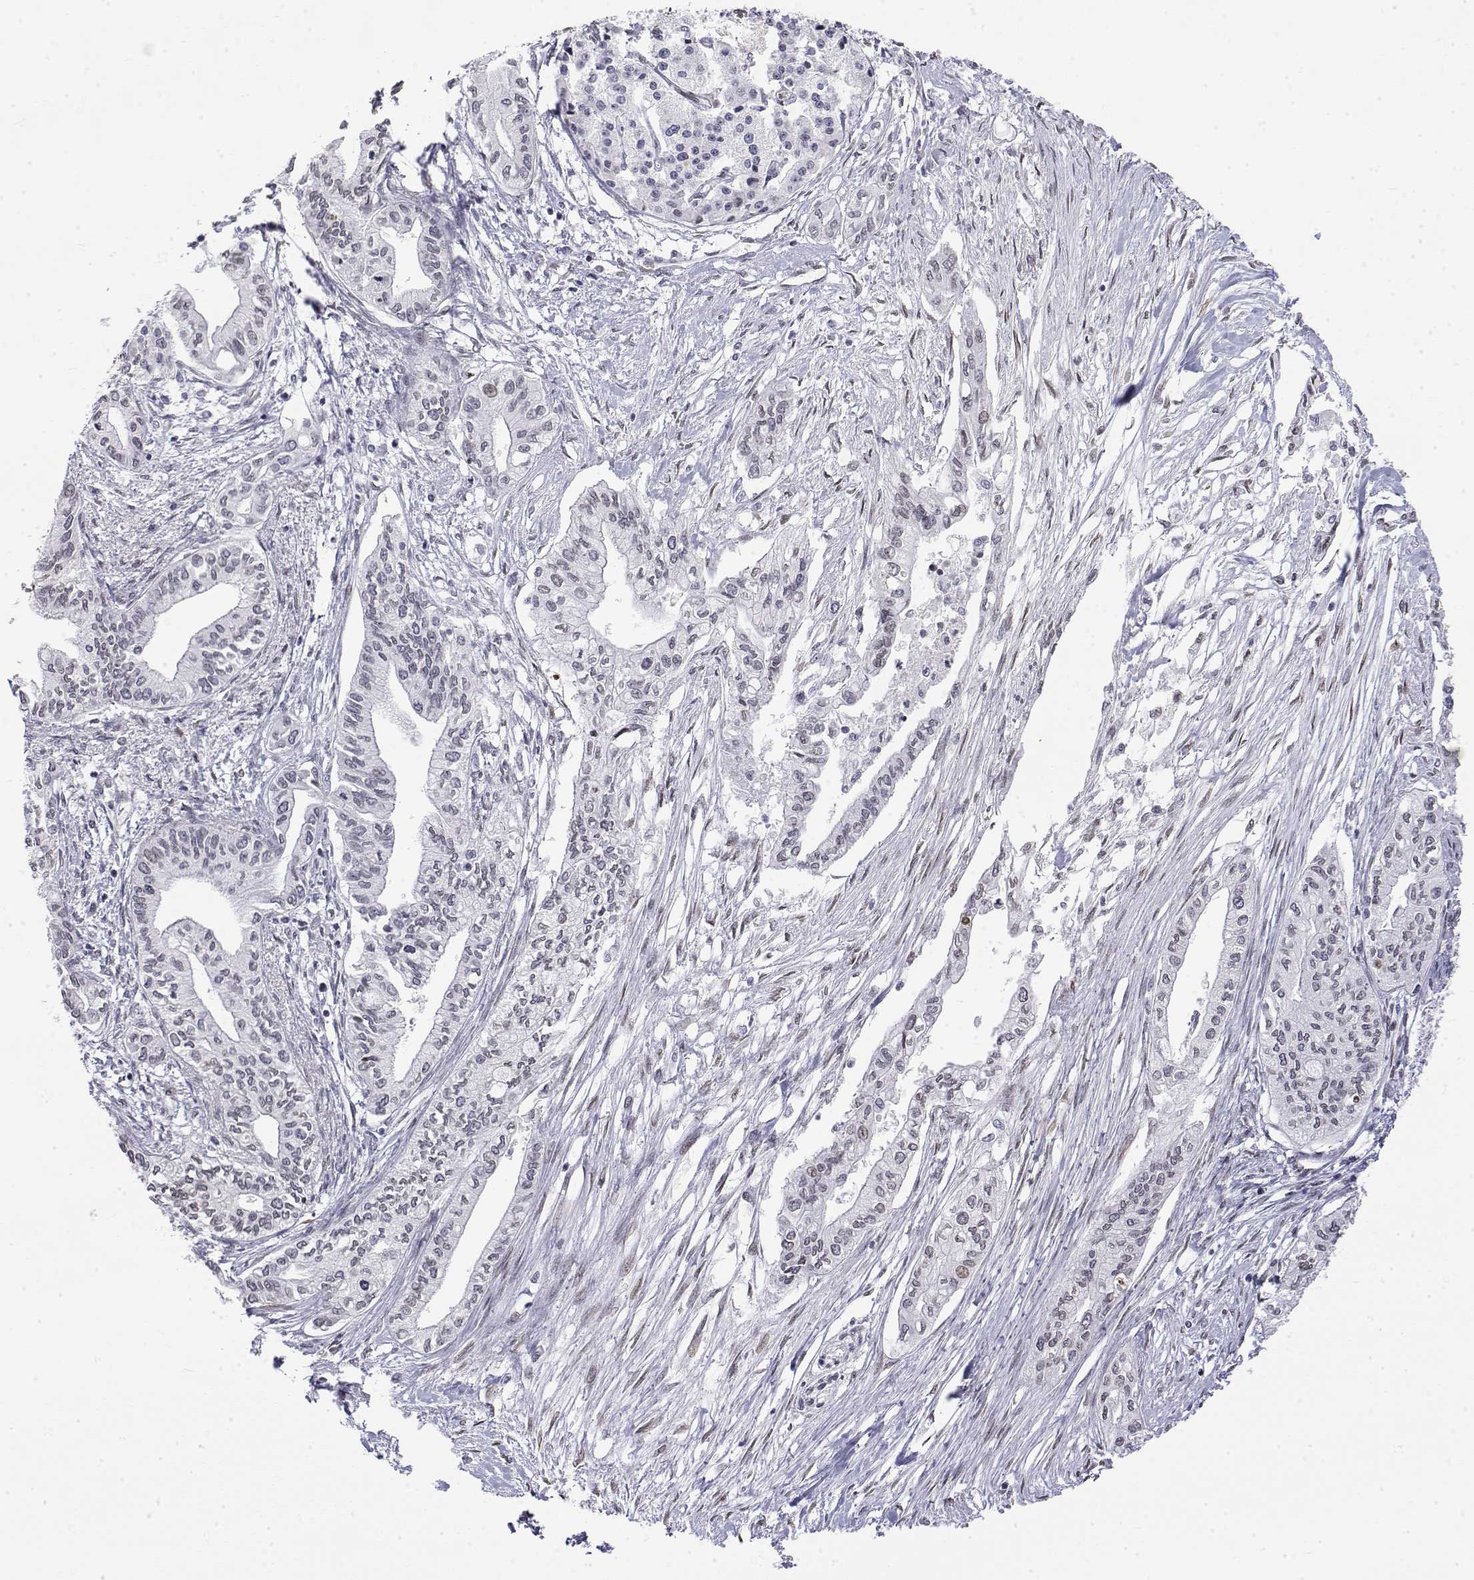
{"staining": {"intensity": "negative", "quantity": "none", "location": "none"}, "tissue": "pancreatic cancer", "cell_type": "Tumor cells", "image_type": "cancer", "snomed": [{"axis": "morphology", "description": "Adenocarcinoma, NOS"}, {"axis": "topography", "description": "Pancreas"}], "caption": "The IHC histopathology image has no significant expression in tumor cells of pancreatic adenocarcinoma tissue.", "gene": "ZNF532", "patient": {"sex": "male", "age": 60}}